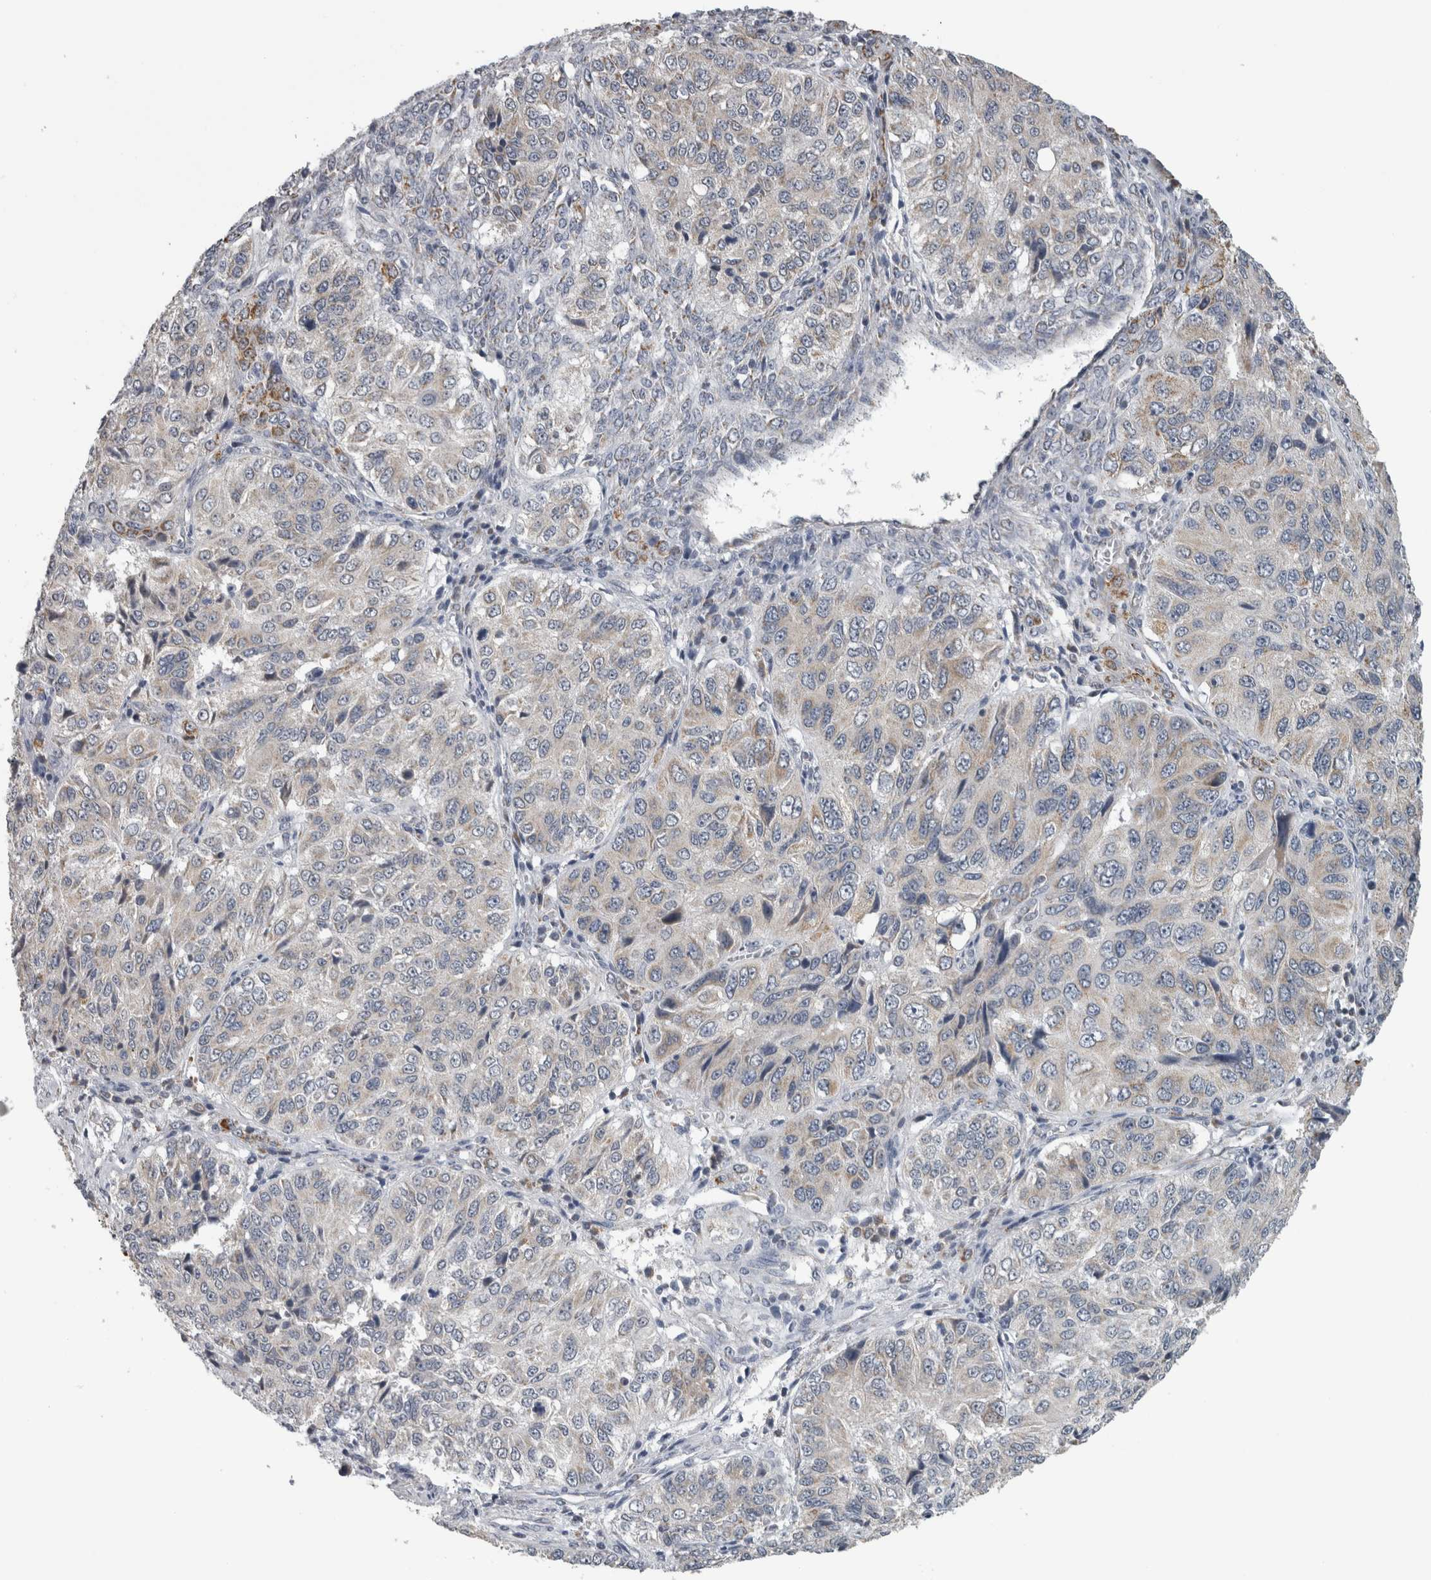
{"staining": {"intensity": "negative", "quantity": "none", "location": "none"}, "tissue": "ovarian cancer", "cell_type": "Tumor cells", "image_type": "cancer", "snomed": [{"axis": "morphology", "description": "Carcinoma, endometroid"}, {"axis": "topography", "description": "Ovary"}], "caption": "Immunohistochemistry photomicrograph of neoplastic tissue: ovarian cancer stained with DAB (3,3'-diaminobenzidine) demonstrates no significant protein expression in tumor cells. (IHC, brightfield microscopy, high magnification).", "gene": "OR2K2", "patient": {"sex": "female", "age": 51}}